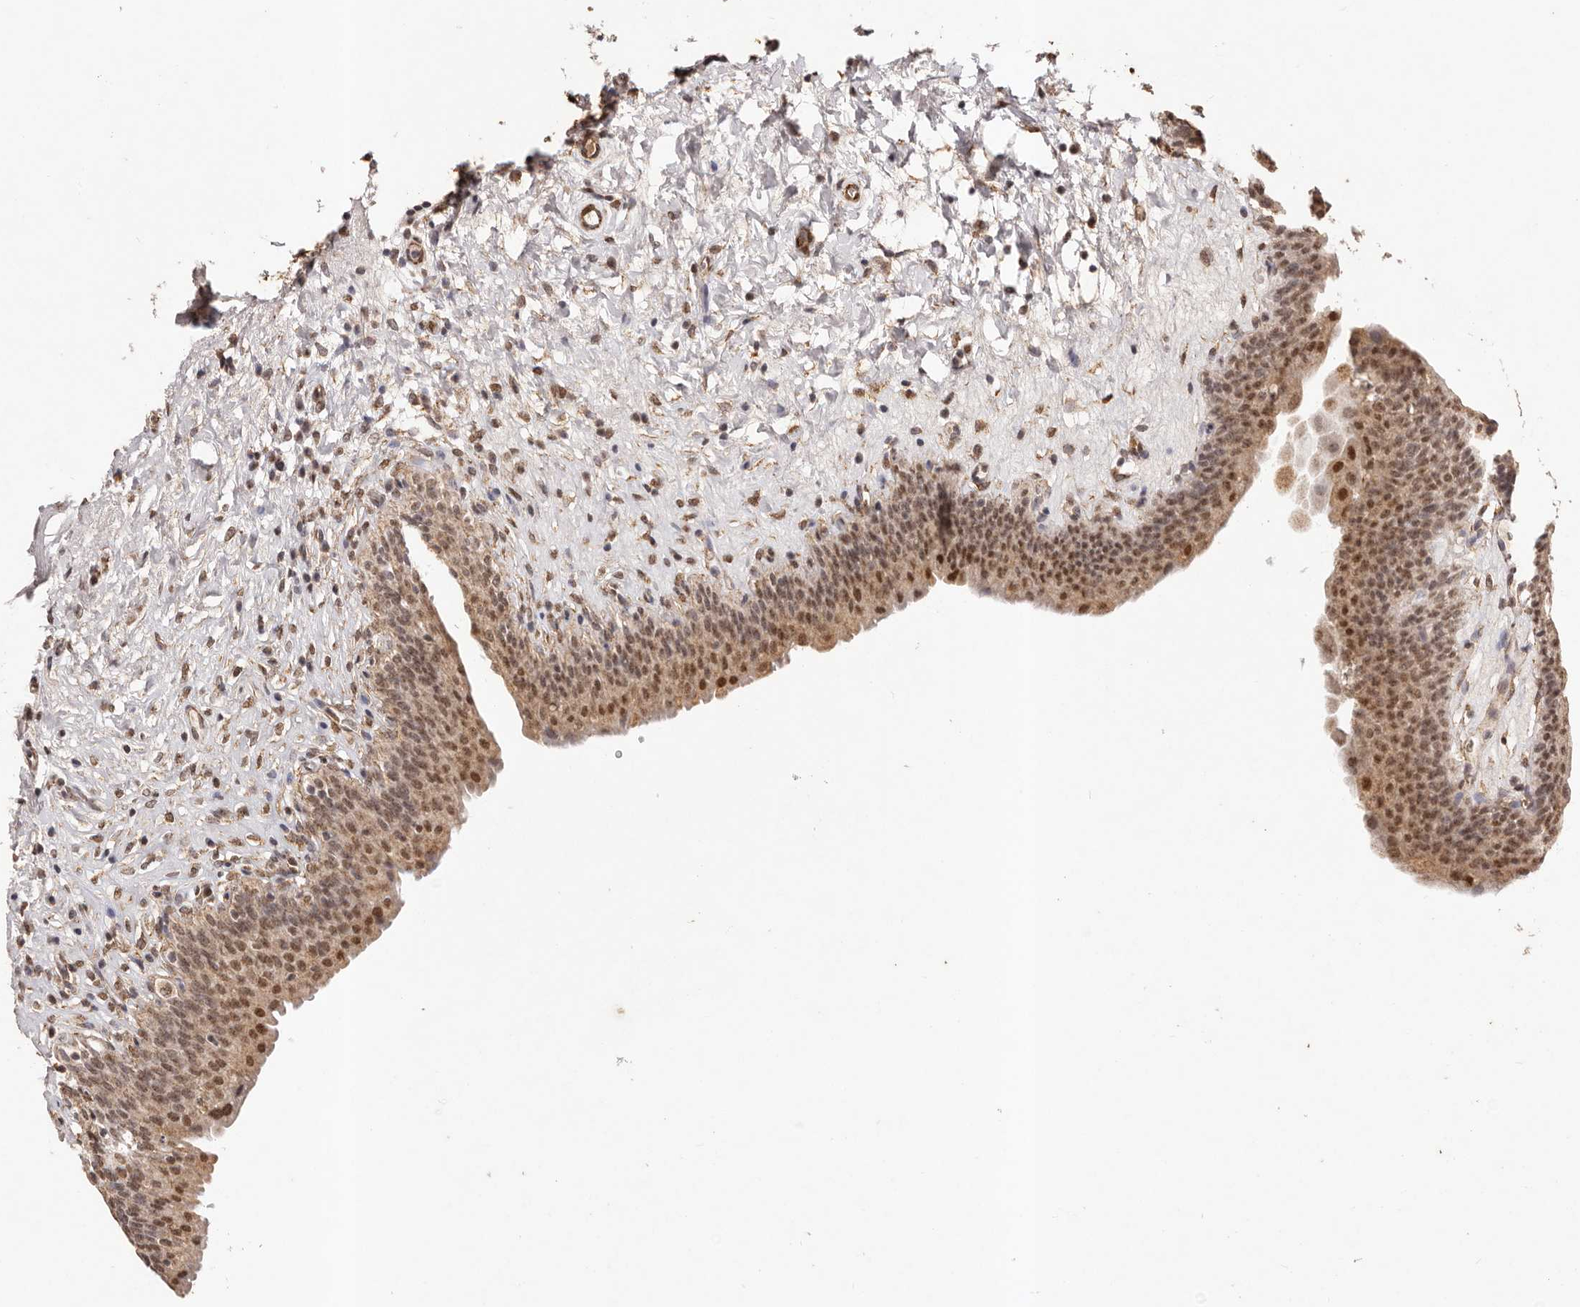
{"staining": {"intensity": "strong", "quantity": ">75%", "location": "nuclear"}, "tissue": "urinary bladder", "cell_type": "Urothelial cells", "image_type": "normal", "snomed": [{"axis": "morphology", "description": "Normal tissue, NOS"}, {"axis": "topography", "description": "Urinary bladder"}], "caption": "This photomicrograph exhibits normal urinary bladder stained with immunohistochemistry (IHC) to label a protein in brown. The nuclear of urothelial cells show strong positivity for the protein. Nuclei are counter-stained blue.", "gene": "RPS6KA5", "patient": {"sex": "male", "age": 83}}